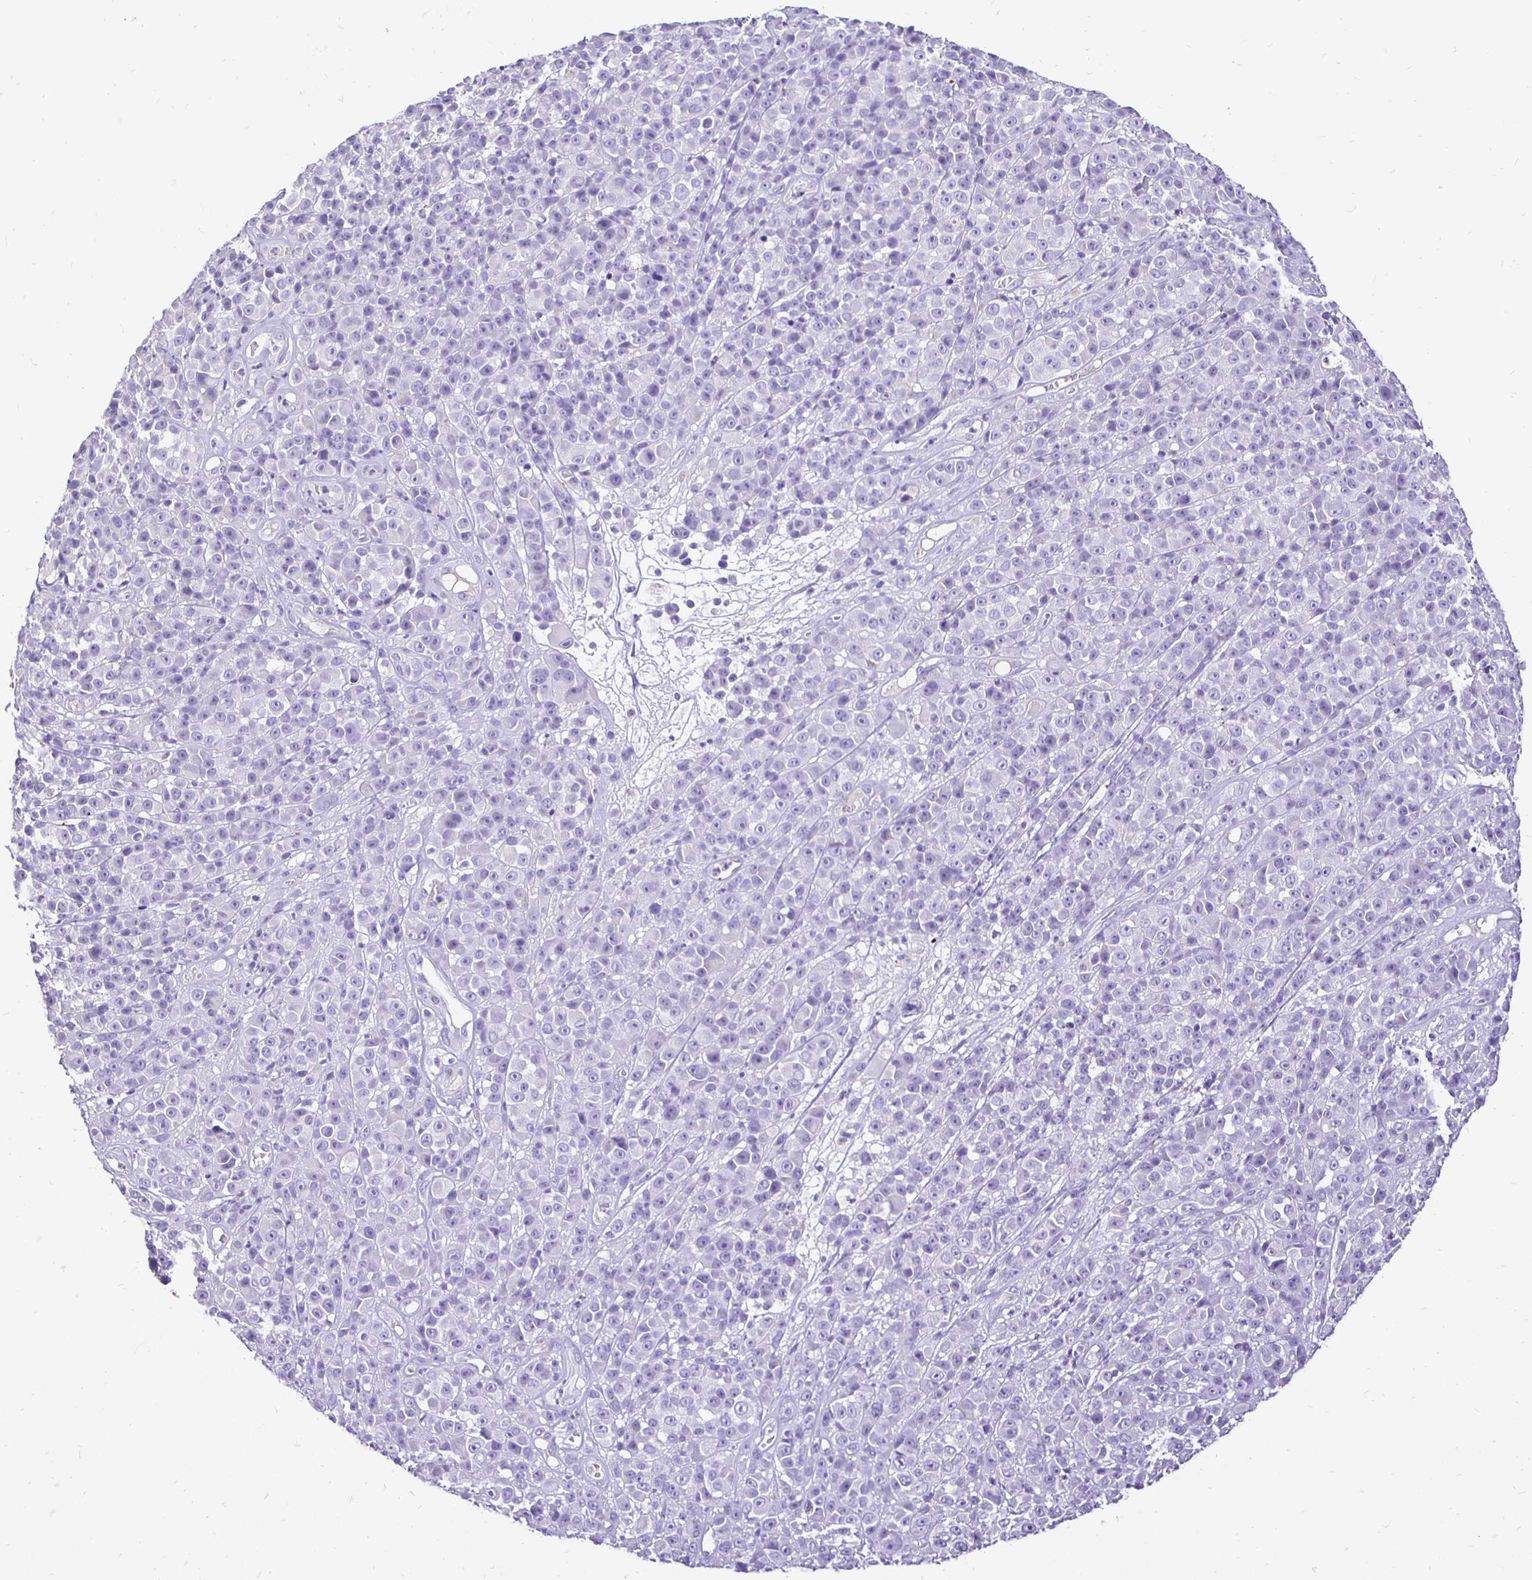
{"staining": {"intensity": "negative", "quantity": "none", "location": "none"}, "tissue": "melanoma", "cell_type": "Tumor cells", "image_type": "cancer", "snomed": [{"axis": "morphology", "description": "Malignant melanoma, NOS"}, {"axis": "topography", "description": "Skin"}, {"axis": "topography", "description": "Skin of back"}], "caption": "Immunohistochemistry (IHC) image of melanoma stained for a protein (brown), which shows no positivity in tumor cells. (DAB immunohistochemistry (IHC), high magnification).", "gene": "TAF1D", "patient": {"sex": "male", "age": 91}}